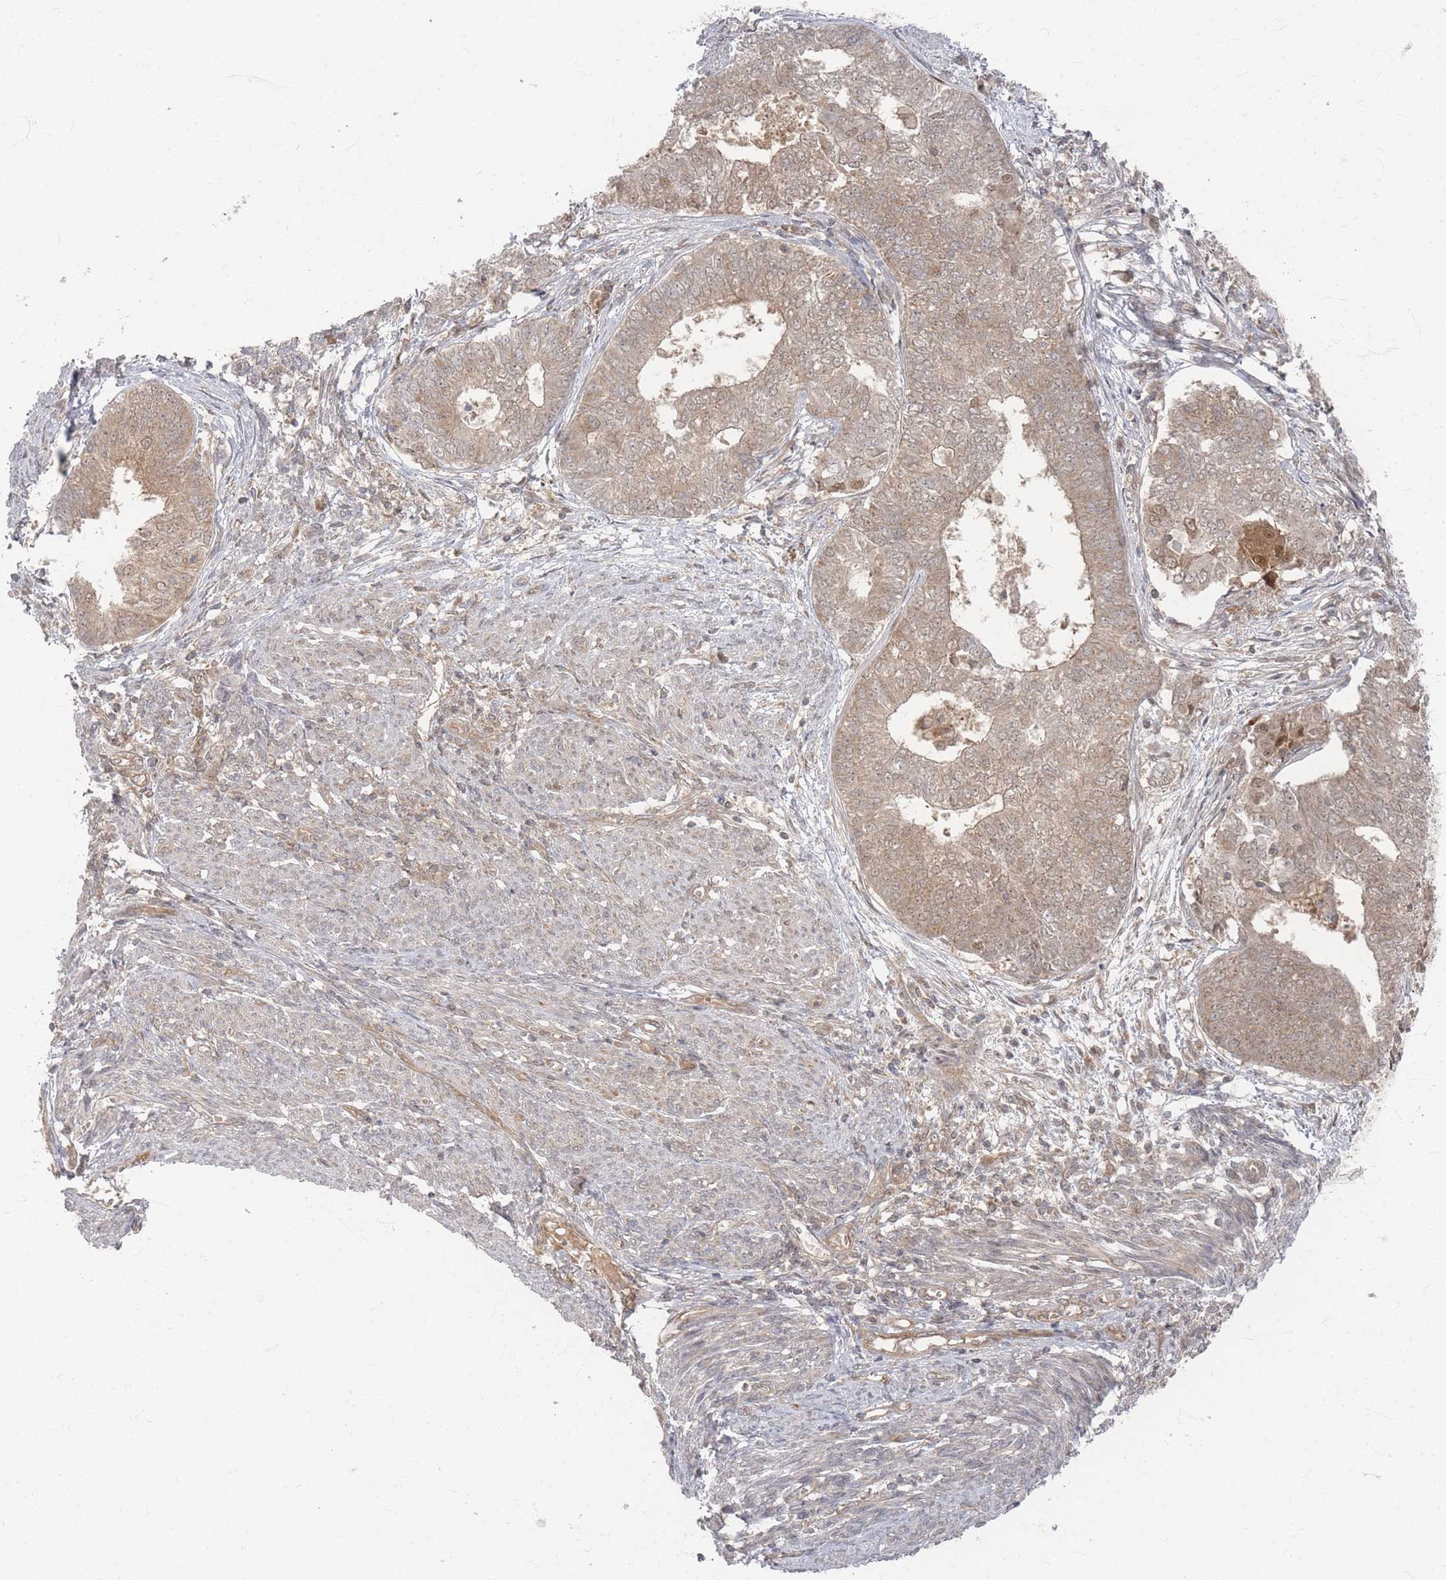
{"staining": {"intensity": "weak", "quantity": ">75%", "location": "cytoplasmic/membranous"}, "tissue": "endometrial cancer", "cell_type": "Tumor cells", "image_type": "cancer", "snomed": [{"axis": "morphology", "description": "Adenocarcinoma, NOS"}, {"axis": "topography", "description": "Endometrium"}], "caption": "Immunohistochemistry (IHC) (DAB) staining of human endometrial cancer shows weak cytoplasmic/membranous protein staining in approximately >75% of tumor cells. Using DAB (3,3'-diaminobenzidine) (brown) and hematoxylin (blue) stains, captured at high magnification using brightfield microscopy.", "gene": "PSMD9", "patient": {"sex": "female", "age": 62}}